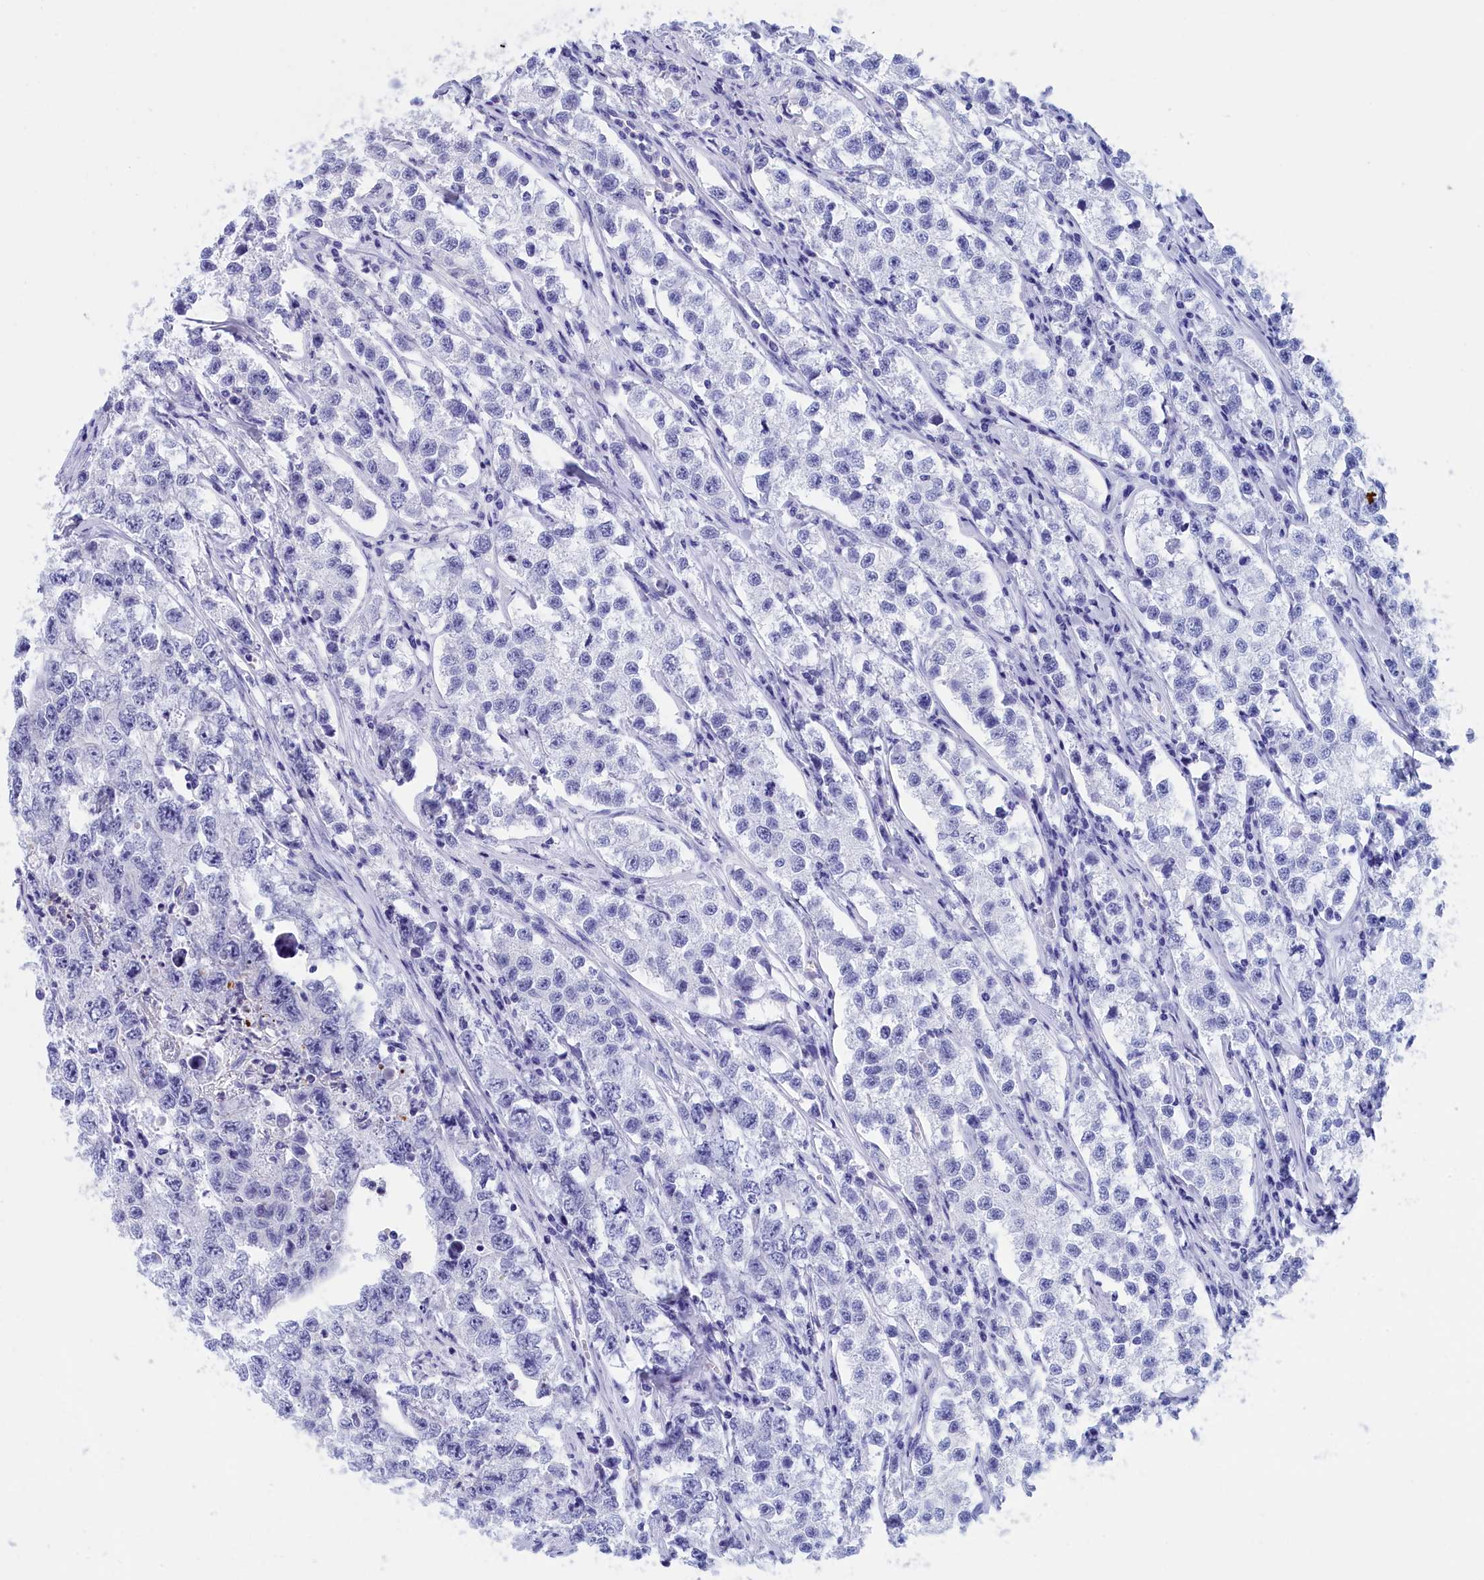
{"staining": {"intensity": "negative", "quantity": "none", "location": "none"}, "tissue": "testis cancer", "cell_type": "Tumor cells", "image_type": "cancer", "snomed": [{"axis": "morphology", "description": "Seminoma, NOS"}, {"axis": "morphology", "description": "Carcinoma, Embryonal, NOS"}, {"axis": "topography", "description": "Testis"}], "caption": "Immunohistochemistry (IHC) micrograph of neoplastic tissue: testis embryonal carcinoma stained with DAB demonstrates no significant protein expression in tumor cells.", "gene": "EPB41L4B", "patient": {"sex": "male", "age": 43}}